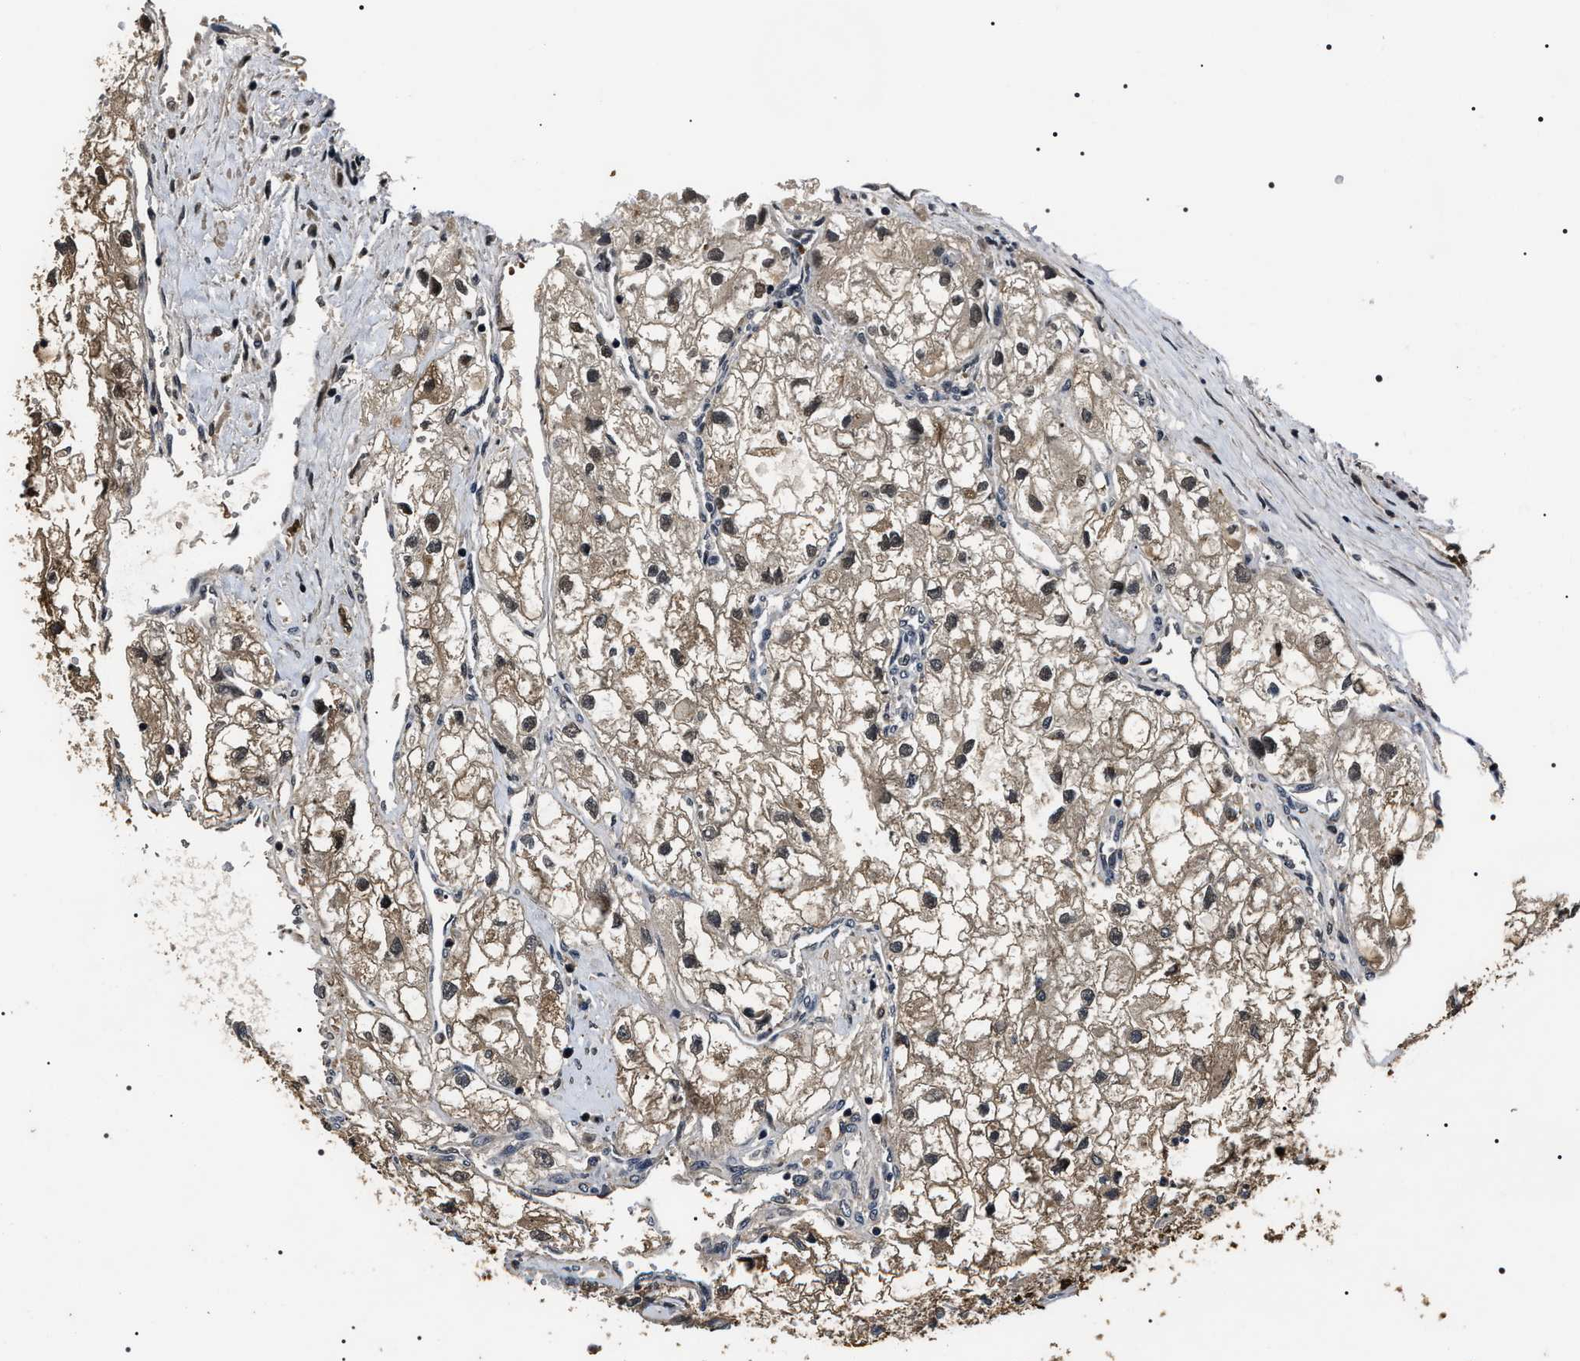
{"staining": {"intensity": "moderate", "quantity": "25%-75%", "location": "cytoplasmic/membranous,nuclear"}, "tissue": "renal cancer", "cell_type": "Tumor cells", "image_type": "cancer", "snomed": [{"axis": "morphology", "description": "Adenocarcinoma, NOS"}, {"axis": "topography", "description": "Kidney"}], "caption": "There is medium levels of moderate cytoplasmic/membranous and nuclear staining in tumor cells of adenocarcinoma (renal), as demonstrated by immunohistochemical staining (brown color).", "gene": "ARHGAP22", "patient": {"sex": "female", "age": 70}}